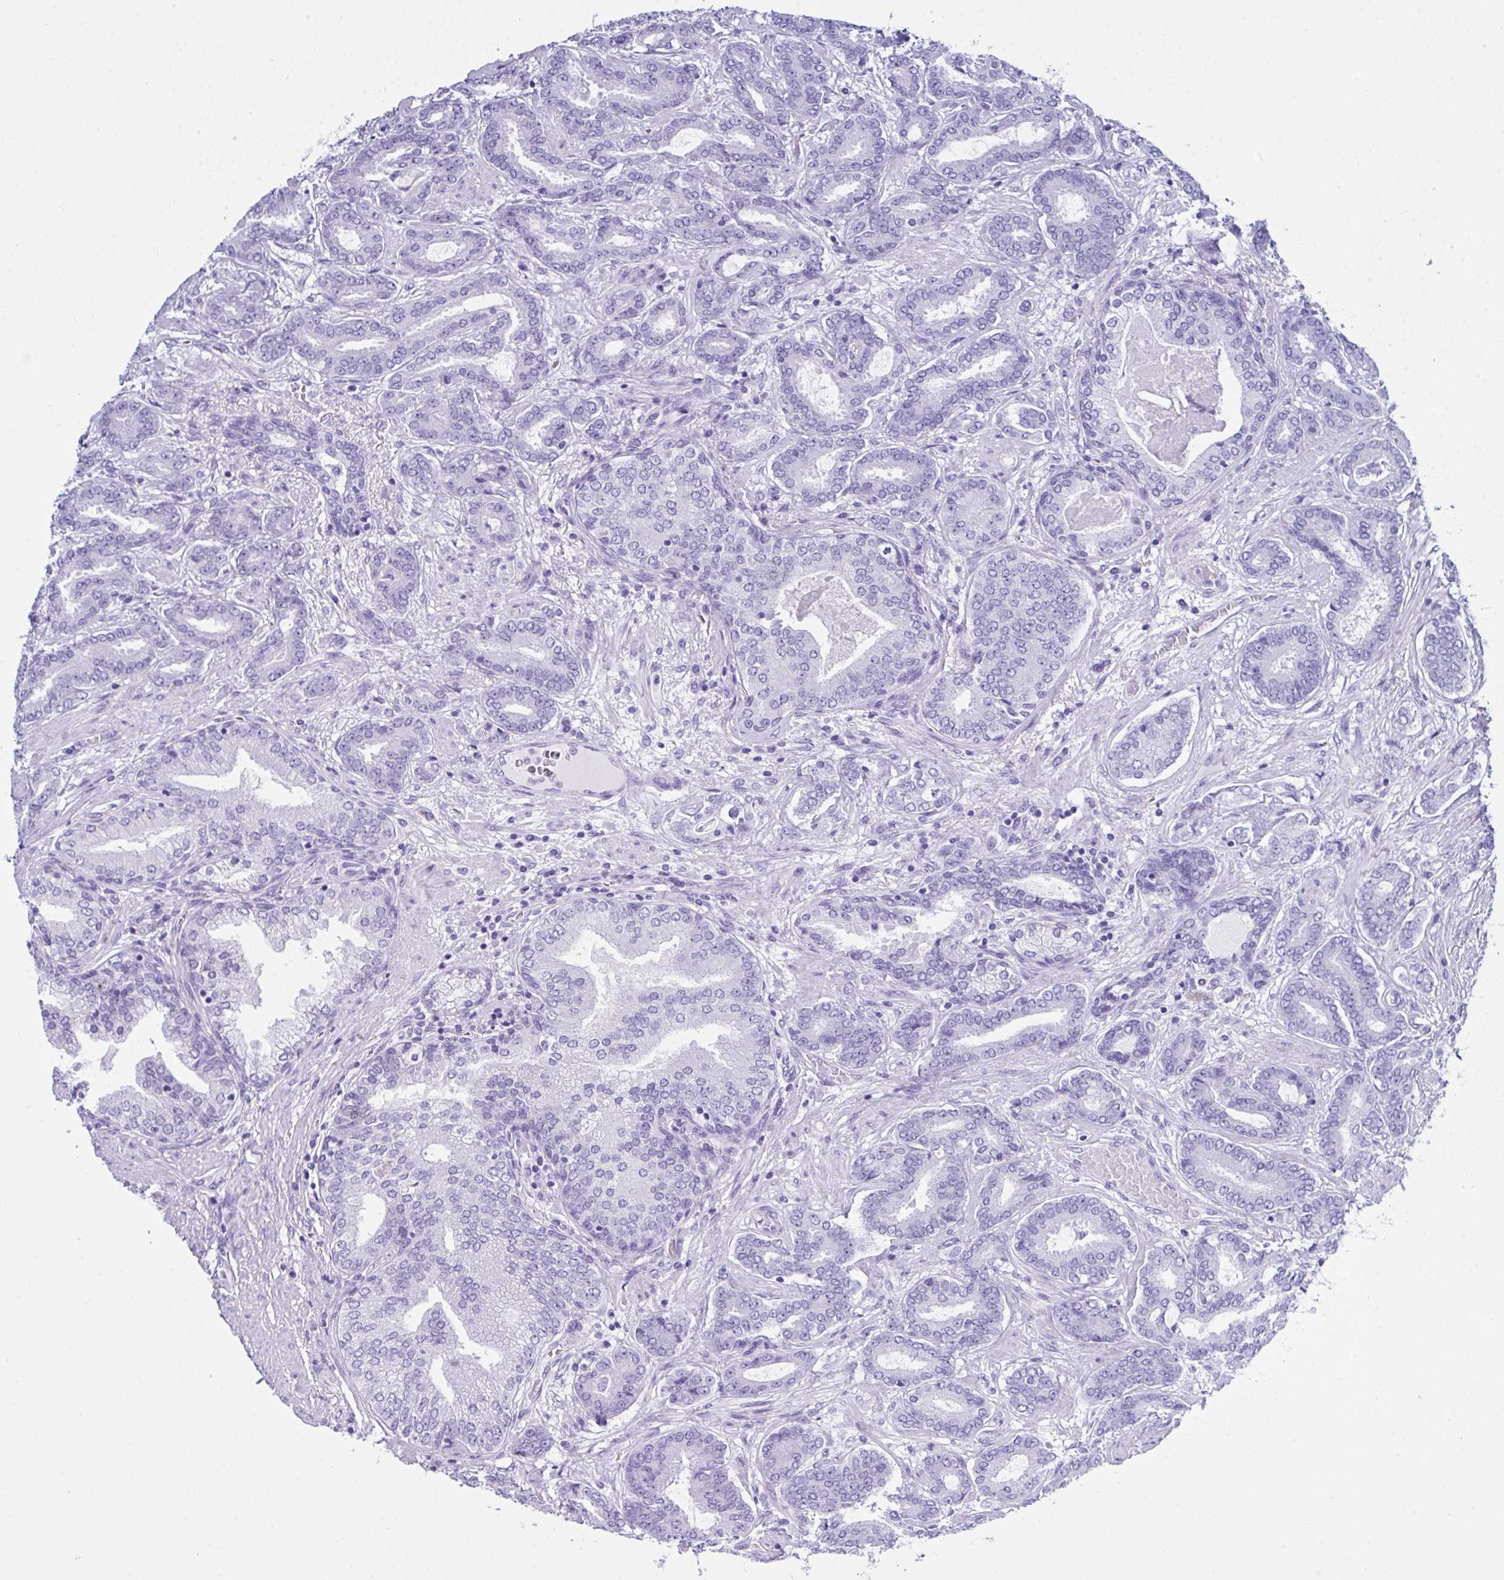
{"staining": {"intensity": "negative", "quantity": "none", "location": "none"}, "tissue": "prostate cancer", "cell_type": "Tumor cells", "image_type": "cancer", "snomed": [{"axis": "morphology", "description": "Adenocarcinoma, High grade"}, {"axis": "topography", "description": "Prostate"}], "caption": "DAB (3,3'-diaminobenzidine) immunohistochemical staining of human high-grade adenocarcinoma (prostate) exhibits no significant positivity in tumor cells.", "gene": "LGALS4", "patient": {"sex": "male", "age": 62}}